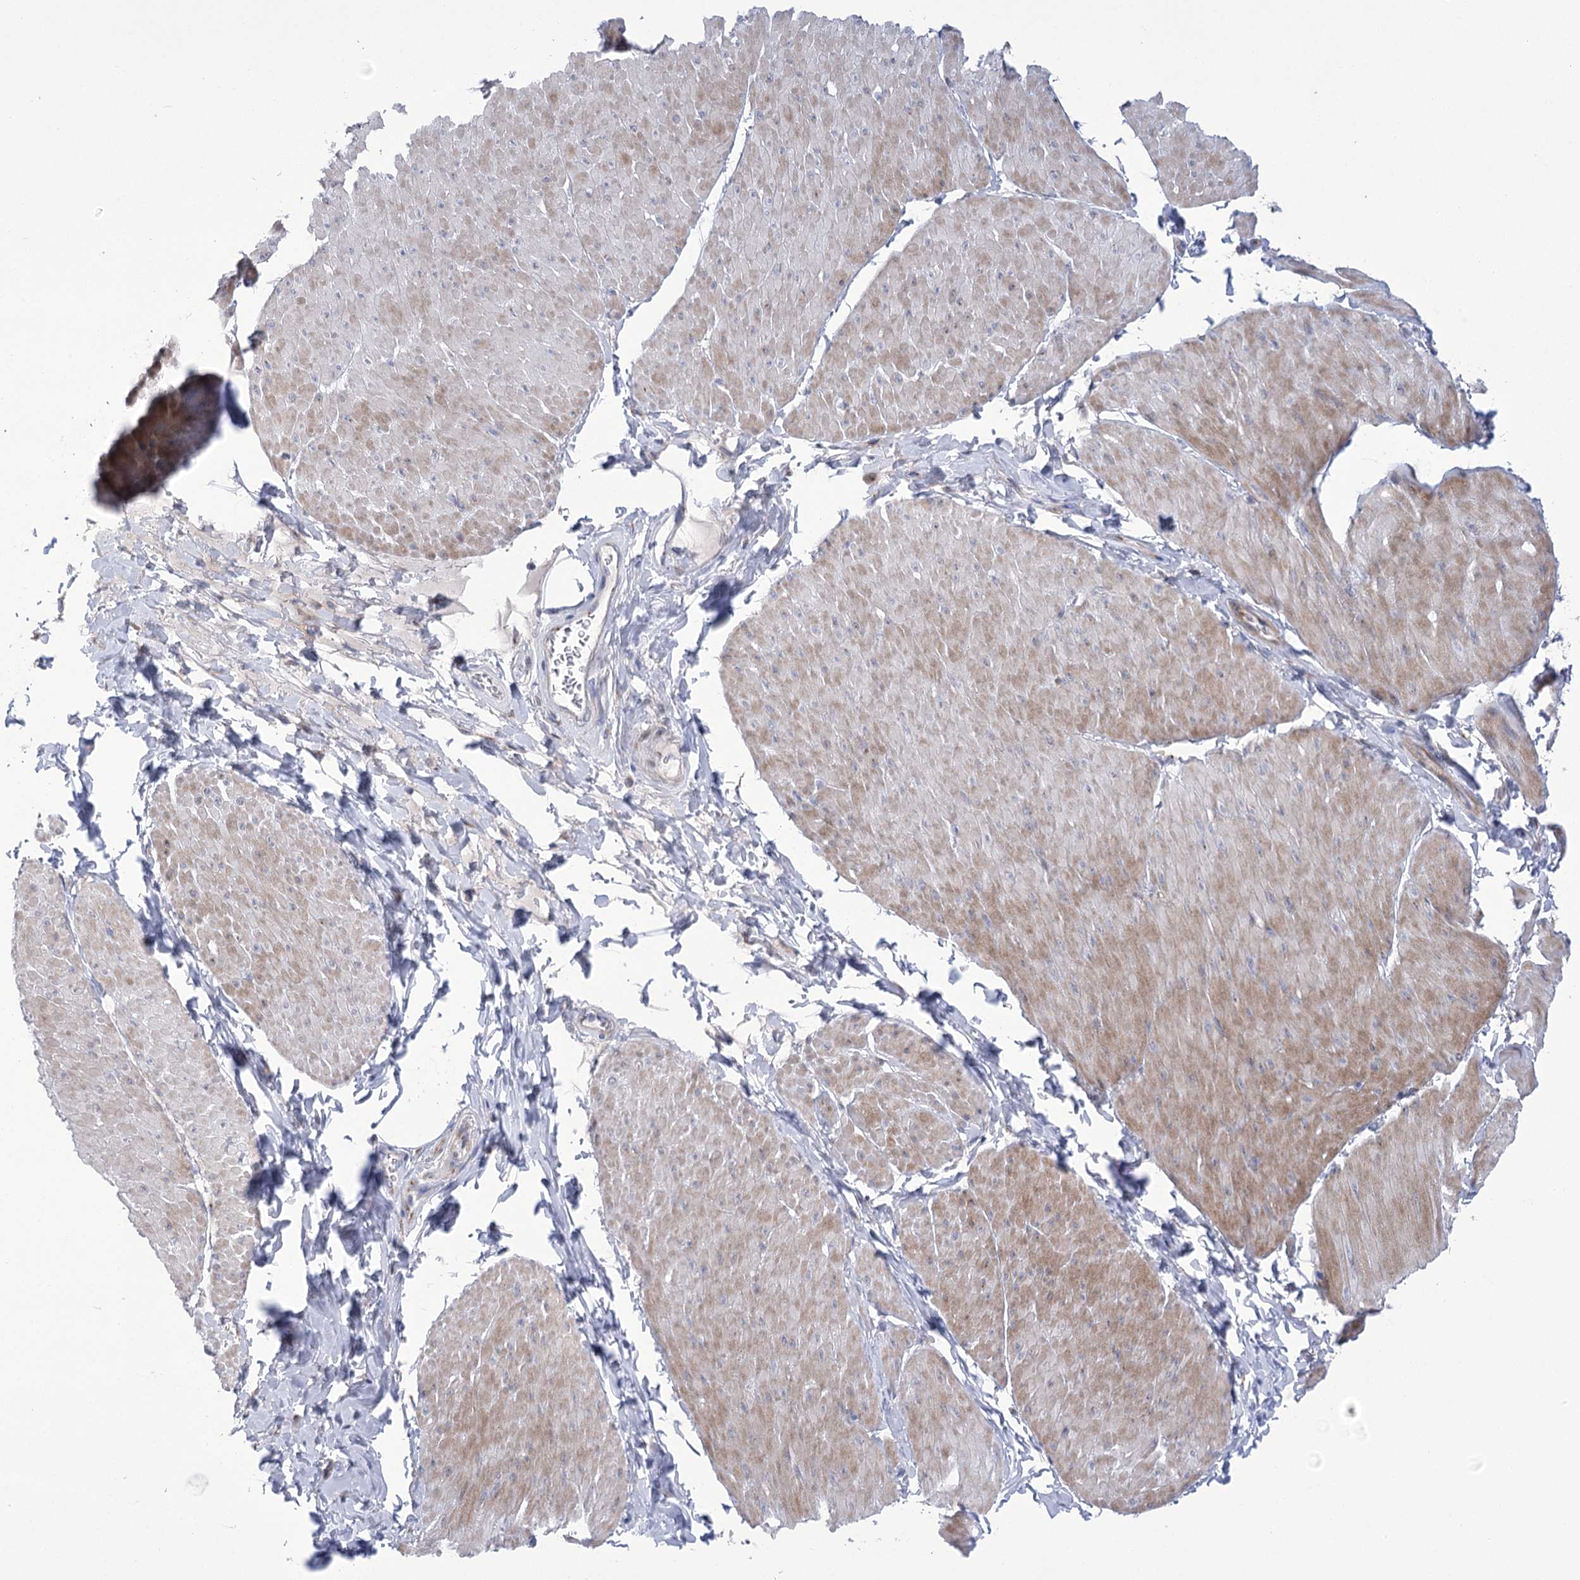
{"staining": {"intensity": "weak", "quantity": "25%-75%", "location": "cytoplasmic/membranous"}, "tissue": "smooth muscle", "cell_type": "Smooth muscle cells", "image_type": "normal", "snomed": [{"axis": "morphology", "description": "Urothelial carcinoma, High grade"}, {"axis": "topography", "description": "Urinary bladder"}], "caption": "This is an image of immunohistochemistry (IHC) staining of benign smooth muscle, which shows weak staining in the cytoplasmic/membranous of smooth muscle cells.", "gene": "NME7", "patient": {"sex": "male", "age": 46}}